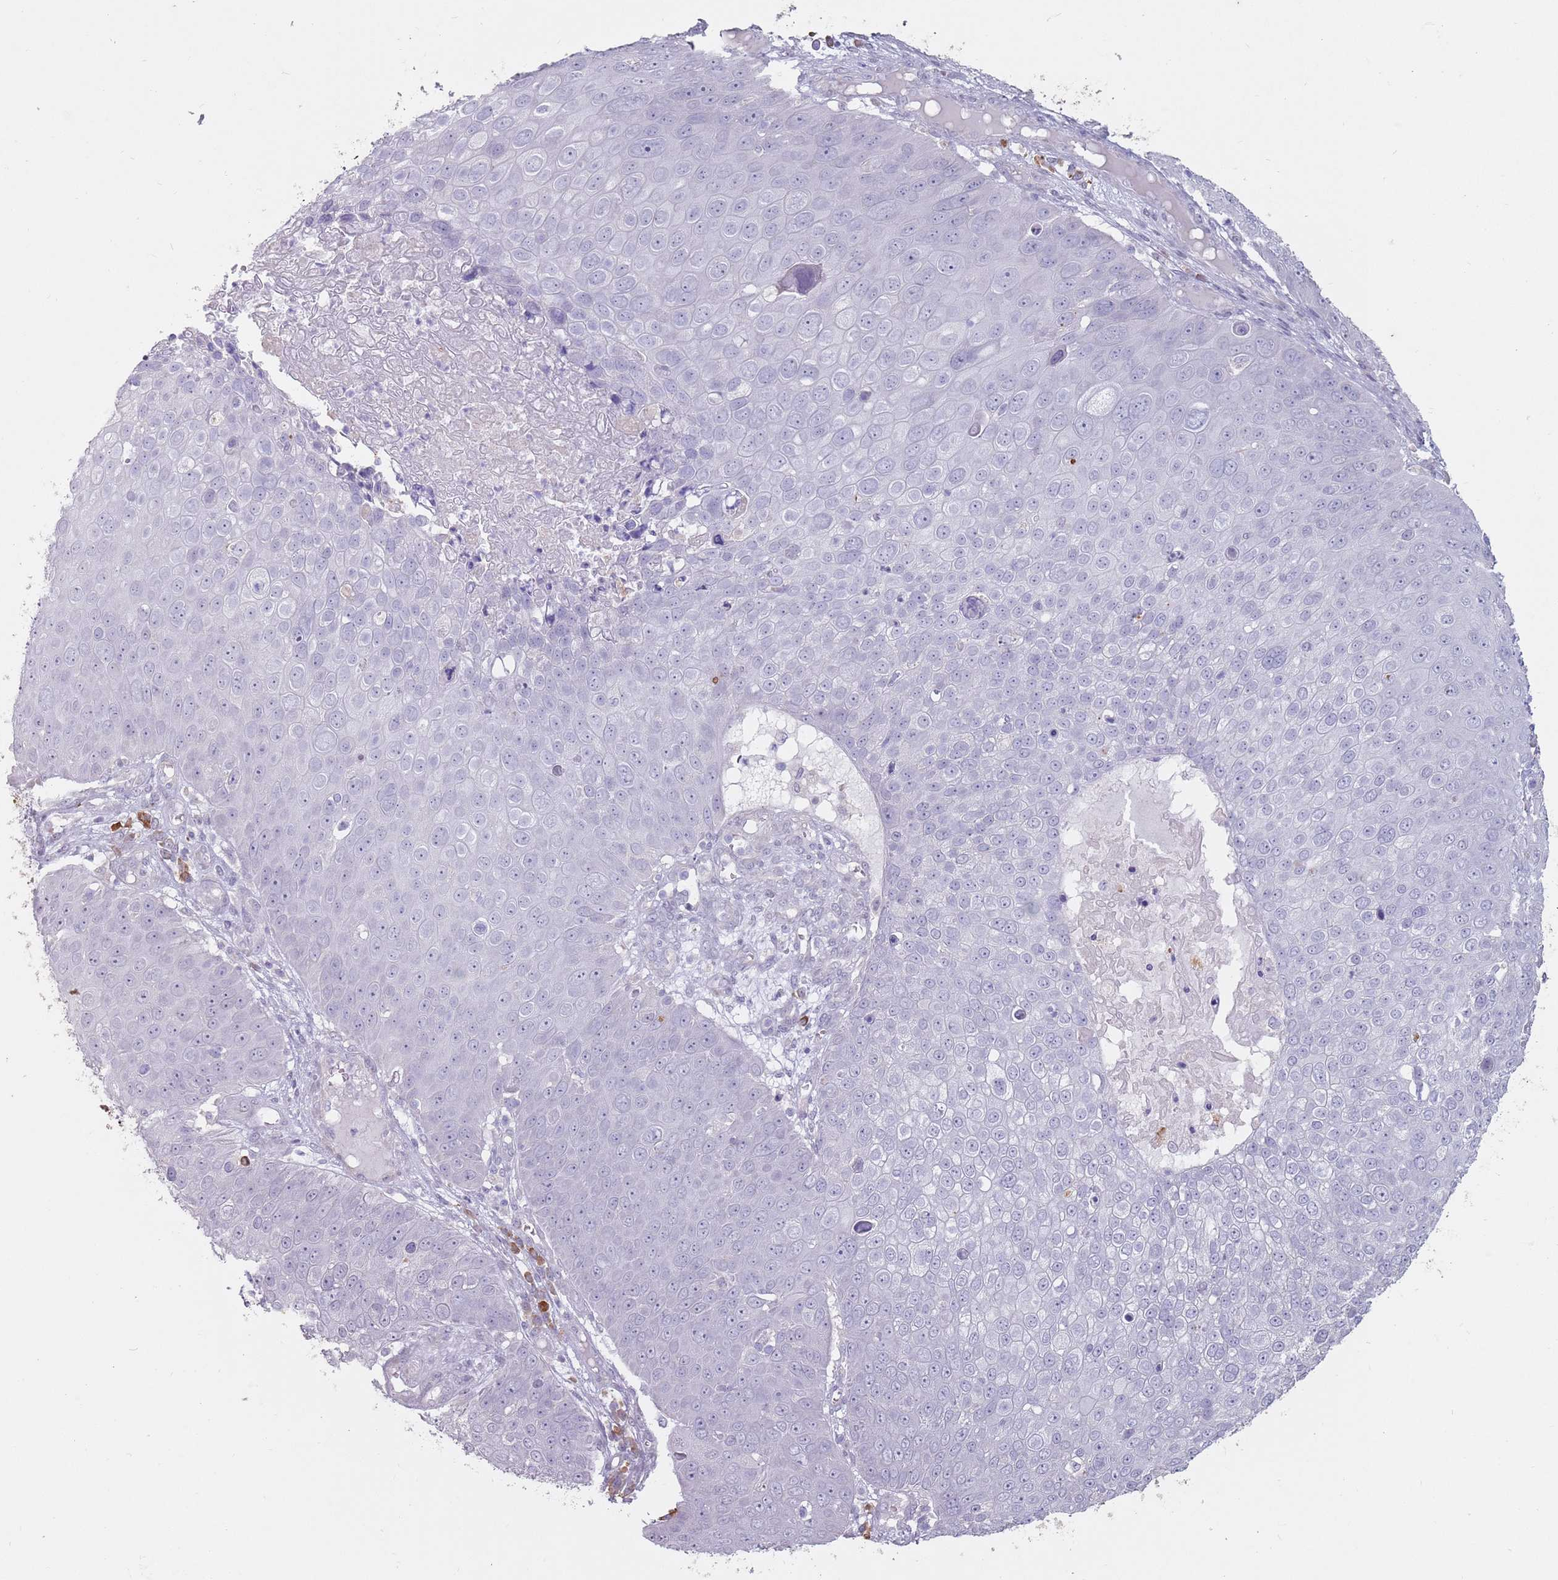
{"staining": {"intensity": "negative", "quantity": "none", "location": "none"}, "tissue": "skin cancer", "cell_type": "Tumor cells", "image_type": "cancer", "snomed": [{"axis": "morphology", "description": "Squamous cell carcinoma, NOS"}, {"axis": "topography", "description": "Skin"}], "caption": "Human skin squamous cell carcinoma stained for a protein using IHC reveals no expression in tumor cells.", "gene": "DXO", "patient": {"sex": "male", "age": 71}}